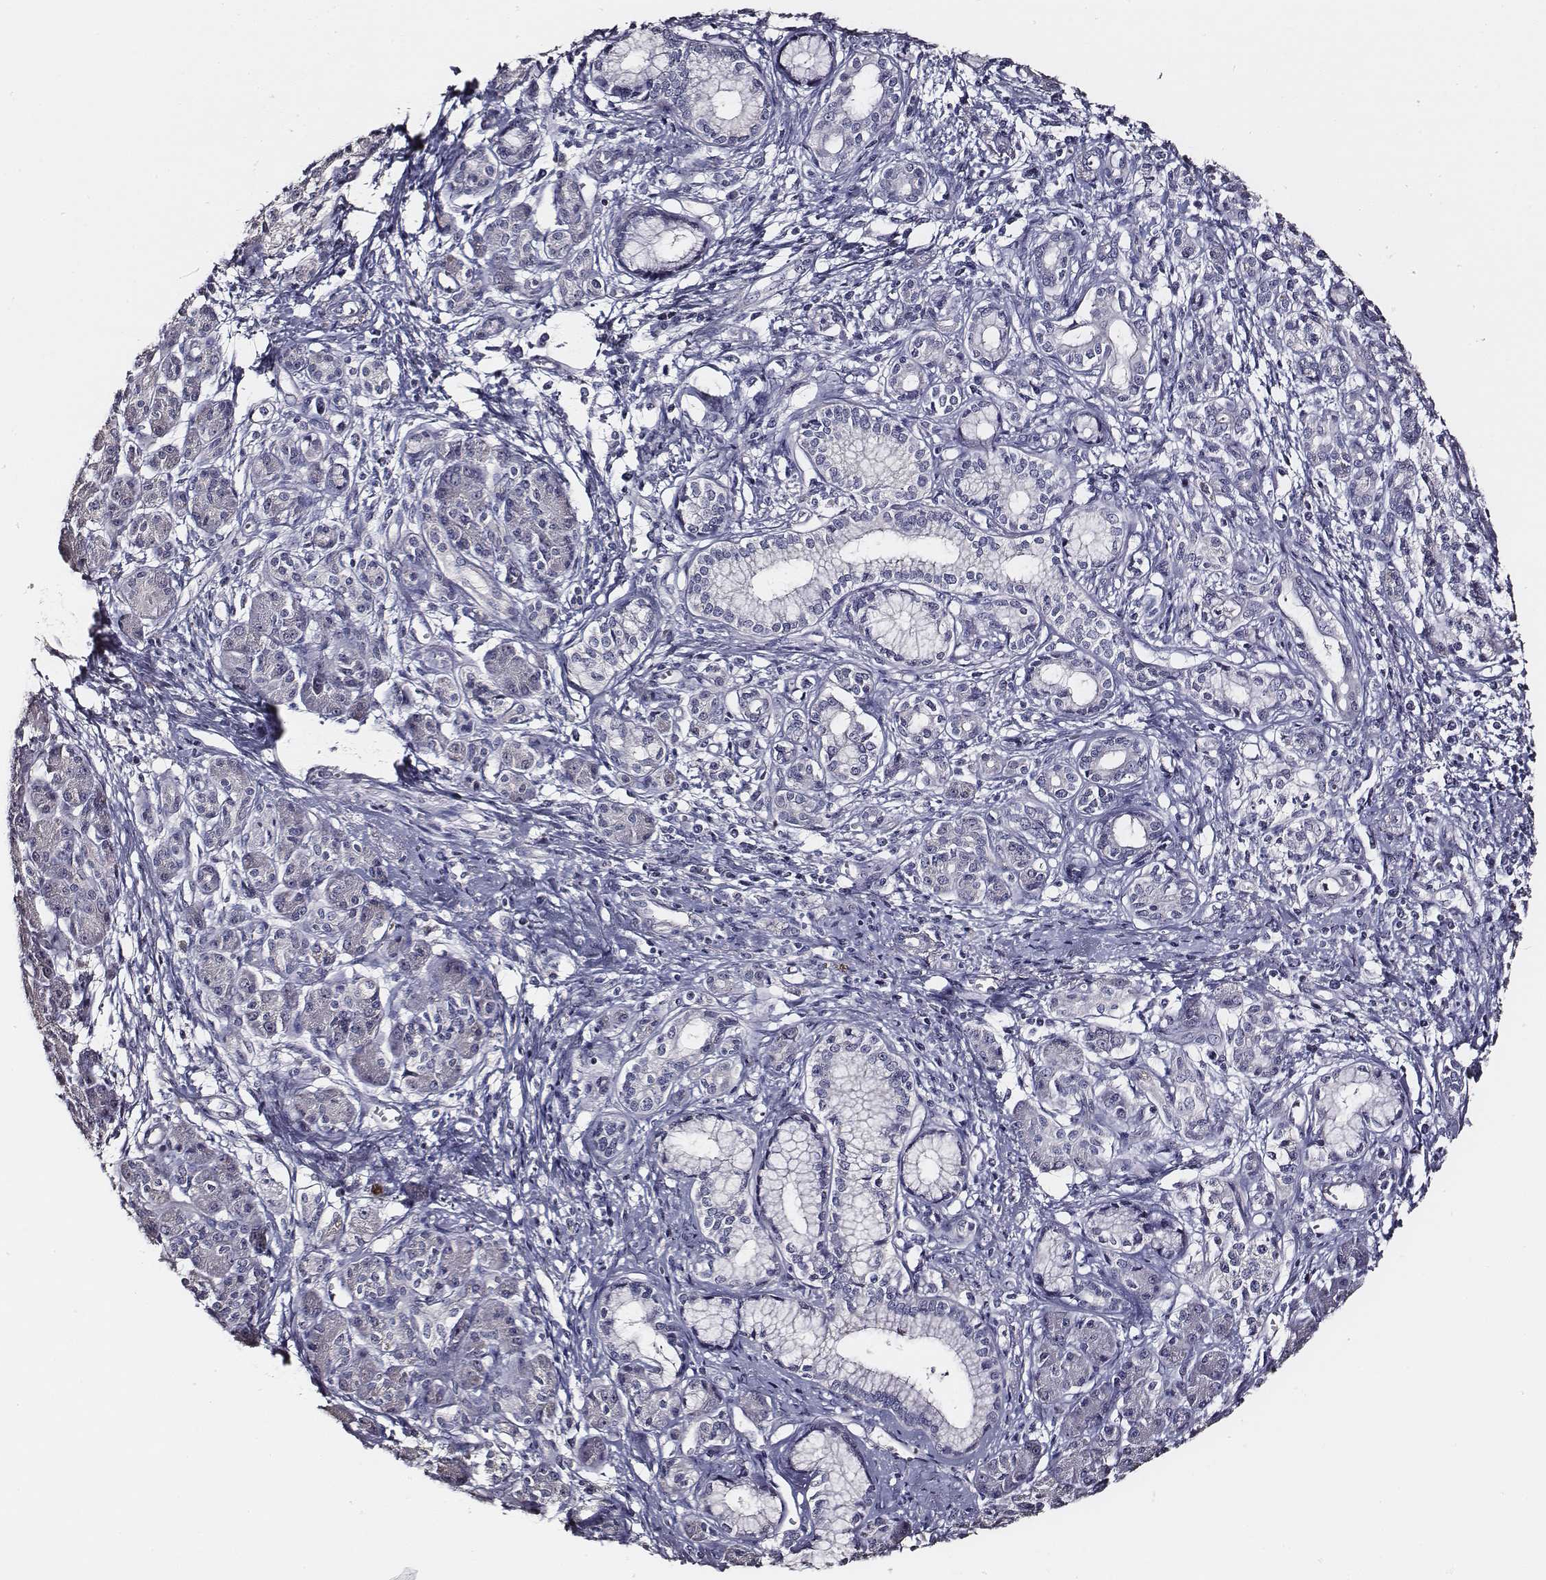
{"staining": {"intensity": "negative", "quantity": "none", "location": "none"}, "tissue": "pancreatic cancer", "cell_type": "Tumor cells", "image_type": "cancer", "snomed": [{"axis": "morphology", "description": "Adenocarcinoma, NOS"}, {"axis": "topography", "description": "Pancreas"}], "caption": "IHC image of neoplastic tissue: pancreatic adenocarcinoma stained with DAB (3,3'-diaminobenzidine) displays no significant protein staining in tumor cells.", "gene": "AADAT", "patient": {"sex": "male", "age": 70}}